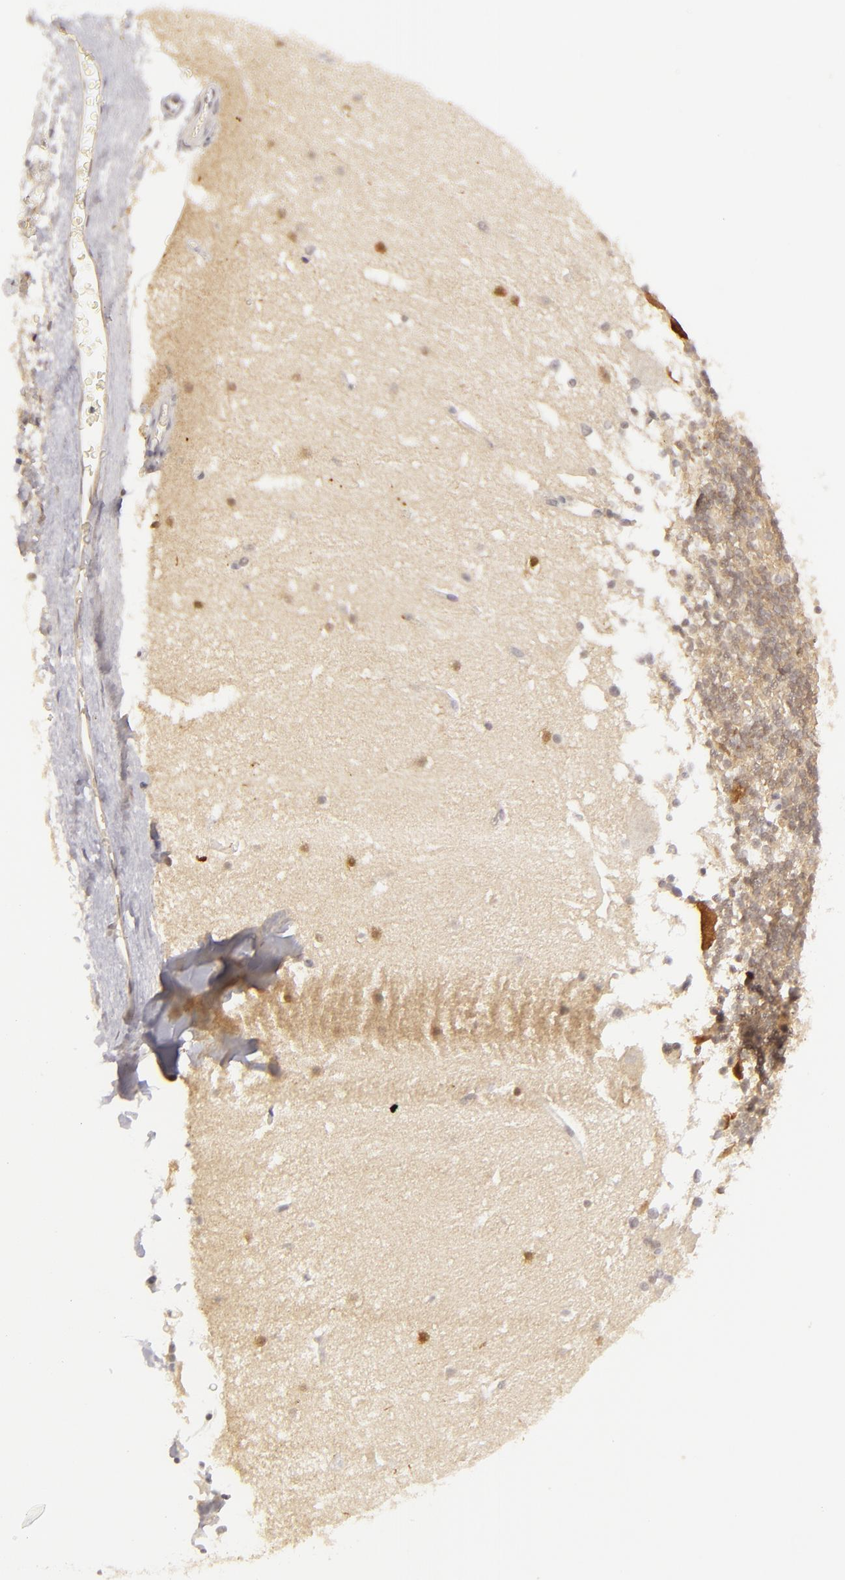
{"staining": {"intensity": "moderate", "quantity": ">75%", "location": "cytoplasmic/membranous,nuclear"}, "tissue": "cerebellum", "cell_type": "Cells in granular layer", "image_type": "normal", "snomed": [{"axis": "morphology", "description": "Normal tissue, NOS"}, {"axis": "topography", "description": "Cerebellum"}], "caption": "This micrograph reveals benign cerebellum stained with immunohistochemistry (IHC) to label a protein in brown. The cytoplasmic/membranous,nuclear of cells in granular layer show moderate positivity for the protein. Nuclei are counter-stained blue.", "gene": "DLG3", "patient": {"sex": "female", "age": 19}}